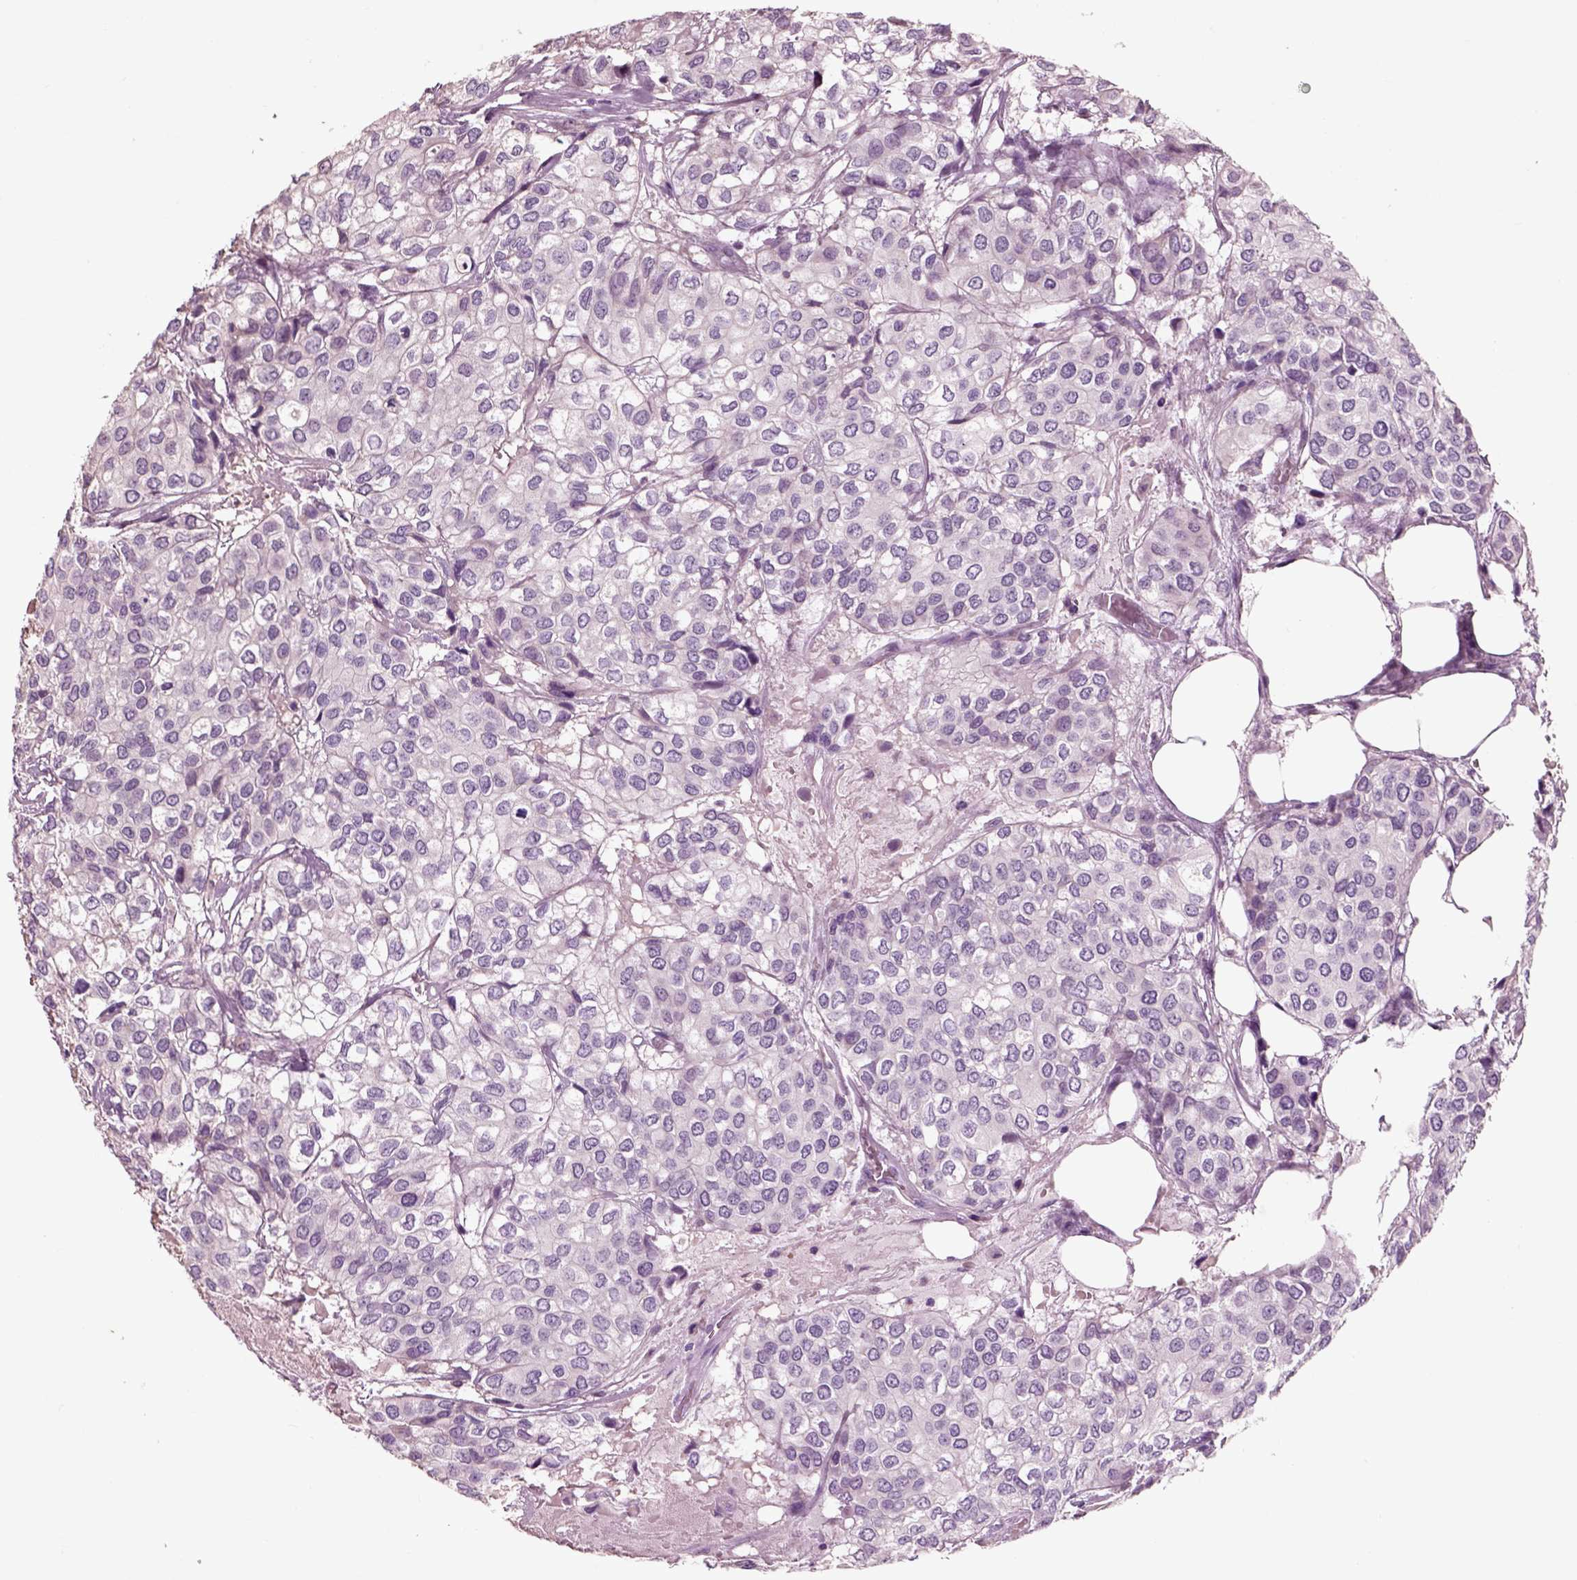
{"staining": {"intensity": "negative", "quantity": "none", "location": "none"}, "tissue": "urothelial cancer", "cell_type": "Tumor cells", "image_type": "cancer", "snomed": [{"axis": "morphology", "description": "Urothelial carcinoma, High grade"}, {"axis": "topography", "description": "Urinary bladder"}], "caption": "This is an IHC histopathology image of human urothelial cancer. There is no expression in tumor cells.", "gene": "CHGB", "patient": {"sex": "male", "age": 73}}